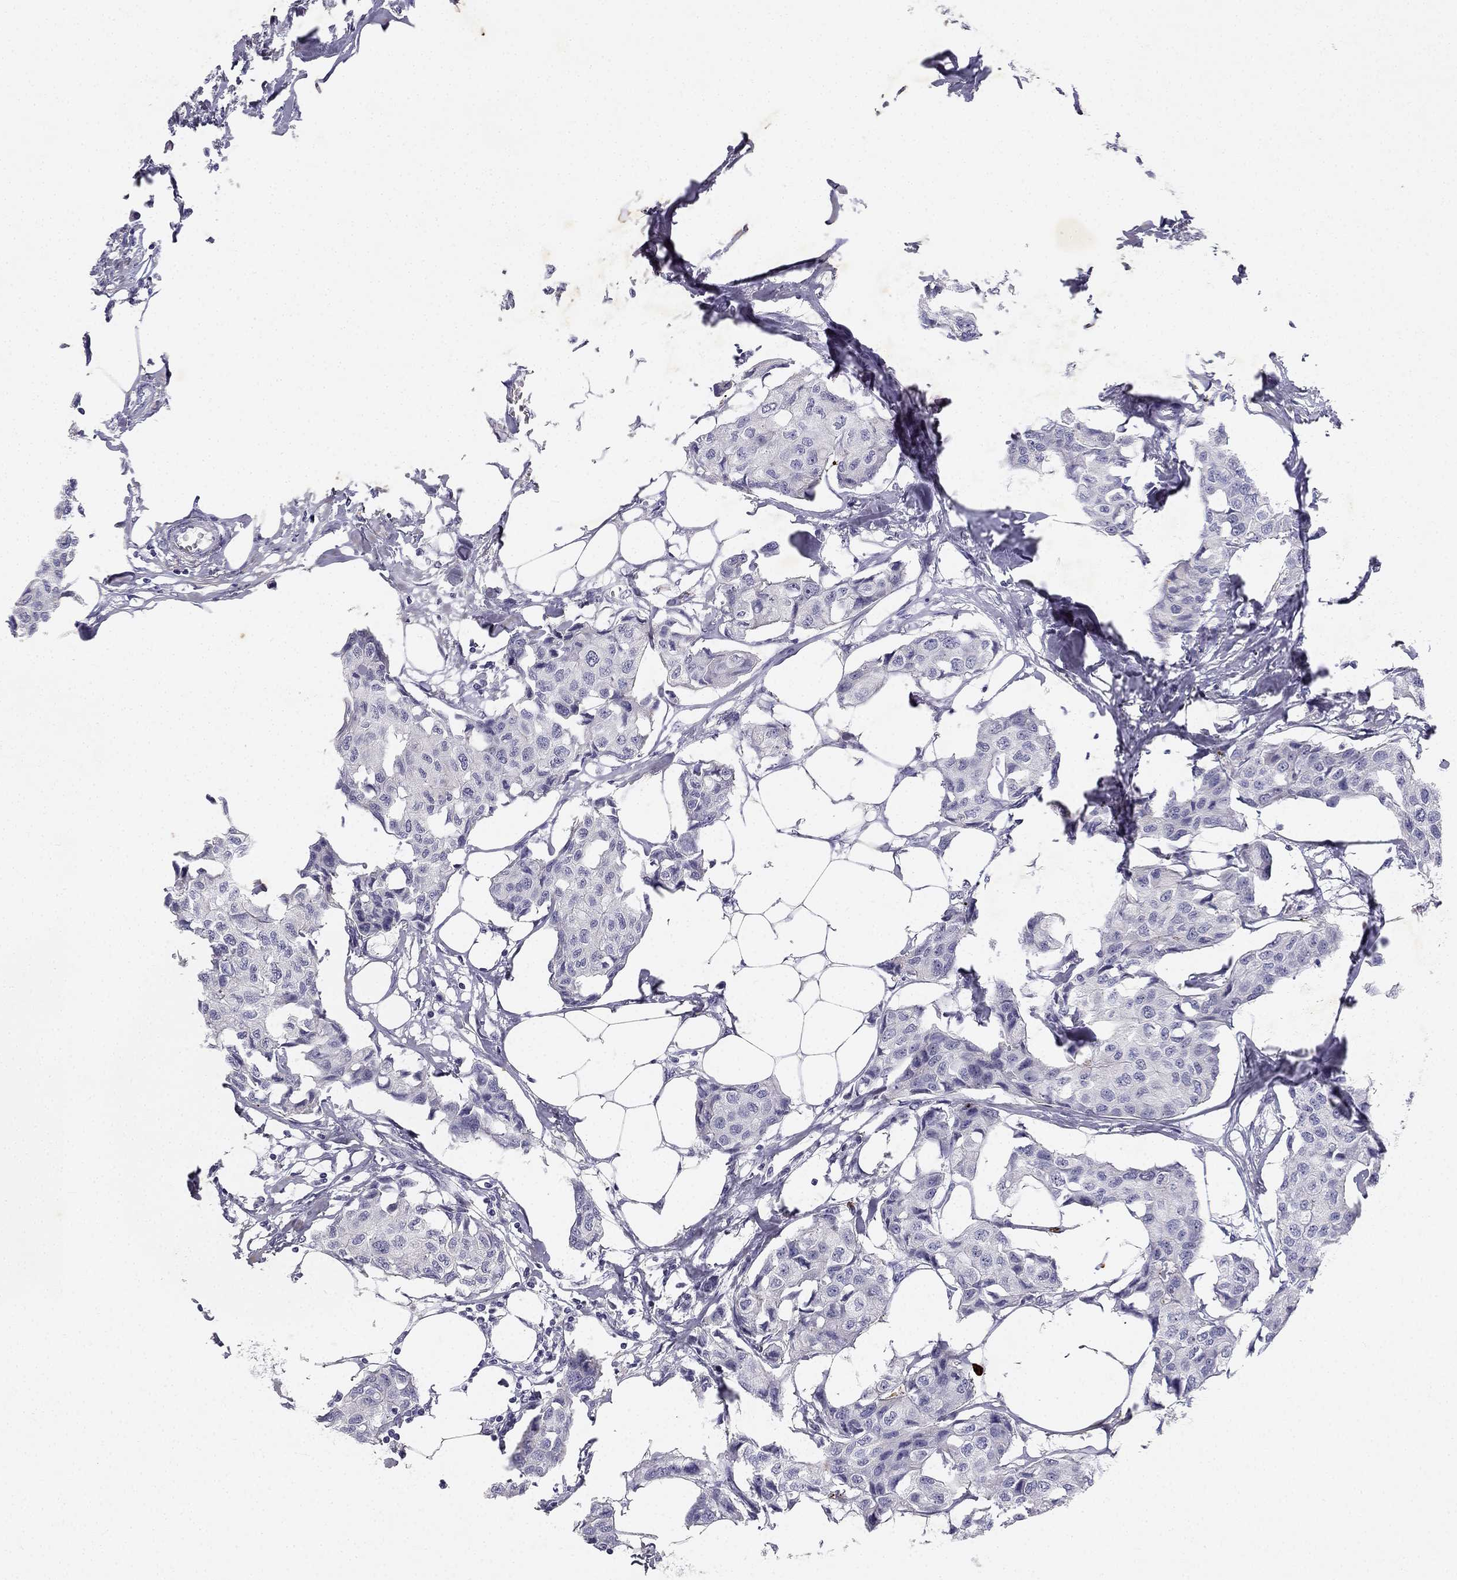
{"staining": {"intensity": "negative", "quantity": "none", "location": "none"}, "tissue": "breast cancer", "cell_type": "Tumor cells", "image_type": "cancer", "snomed": [{"axis": "morphology", "description": "Duct carcinoma"}, {"axis": "topography", "description": "Breast"}], "caption": "Immunohistochemistry image of intraductal carcinoma (breast) stained for a protein (brown), which shows no staining in tumor cells.", "gene": "SLC6A4", "patient": {"sex": "female", "age": 80}}